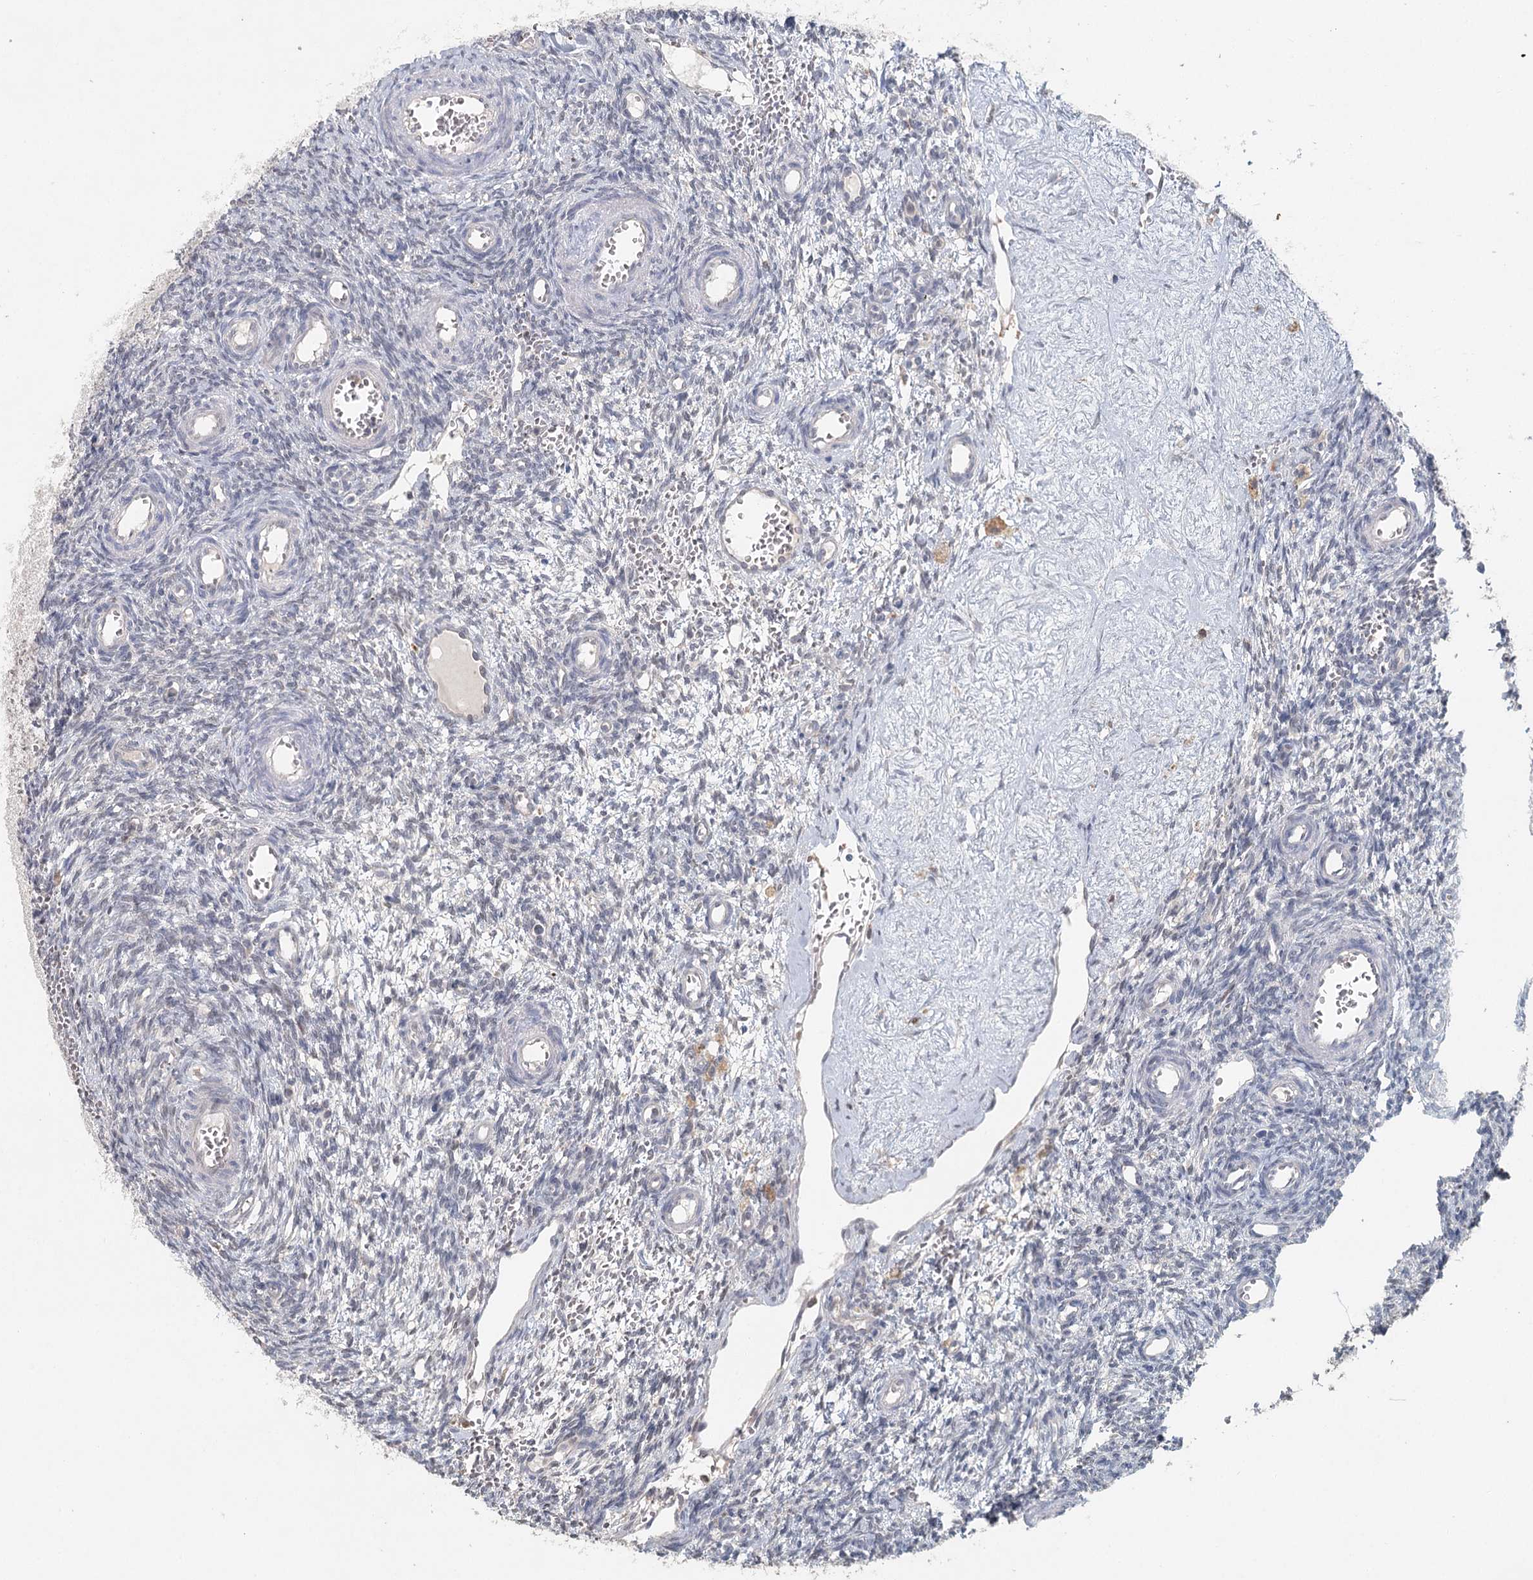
{"staining": {"intensity": "negative", "quantity": "none", "location": "none"}, "tissue": "ovary", "cell_type": "Ovarian stroma cells", "image_type": "normal", "snomed": [{"axis": "morphology", "description": "Normal tissue, NOS"}, {"axis": "topography", "description": "Ovary"}], "caption": "The image shows no significant positivity in ovarian stroma cells of ovary.", "gene": "ADK", "patient": {"sex": "female", "age": 39}}